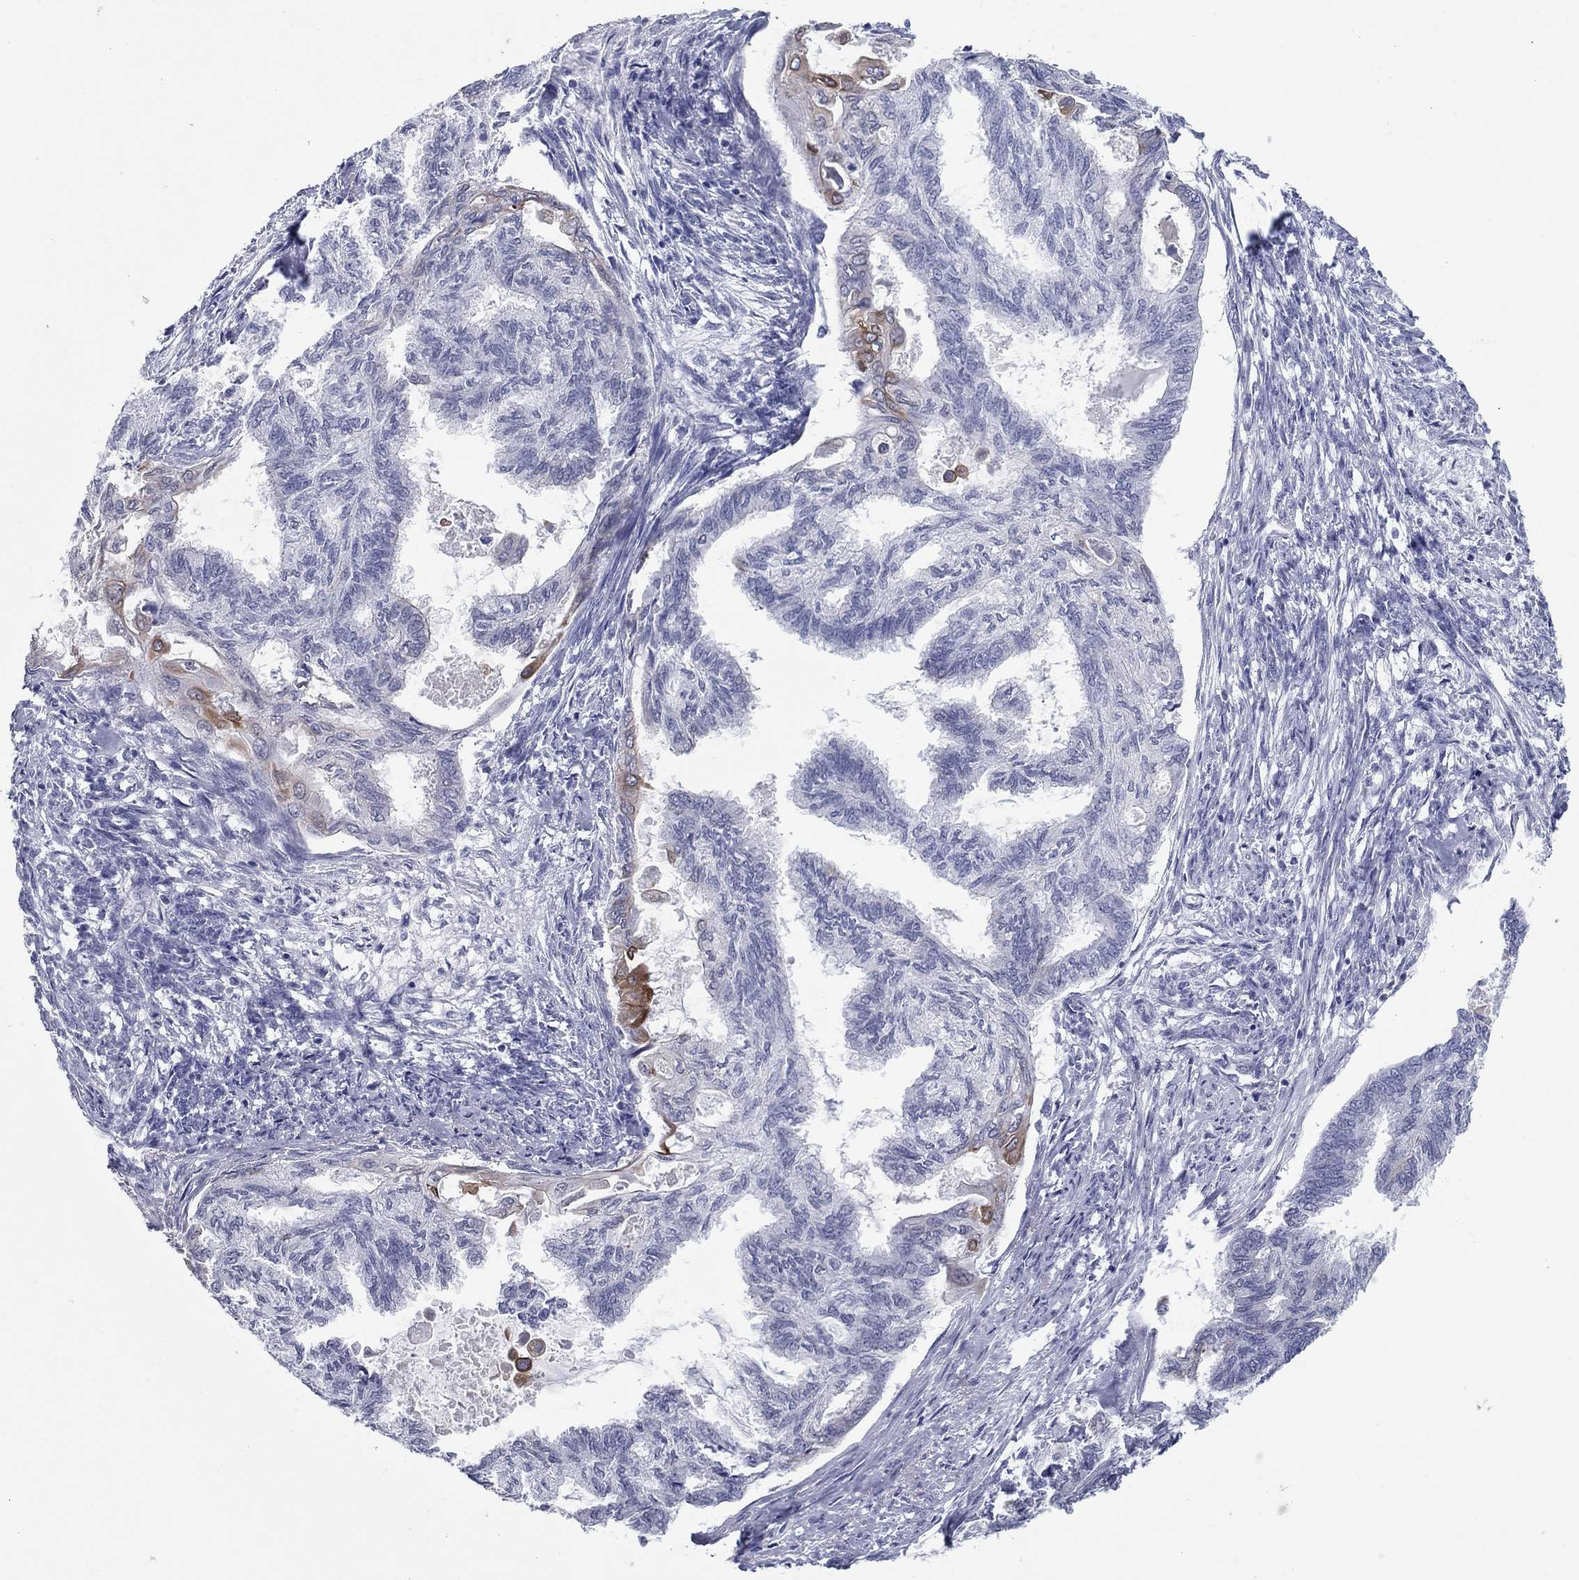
{"staining": {"intensity": "moderate", "quantity": "<25%", "location": "cytoplasmic/membranous"}, "tissue": "endometrial cancer", "cell_type": "Tumor cells", "image_type": "cancer", "snomed": [{"axis": "morphology", "description": "Adenocarcinoma, NOS"}, {"axis": "topography", "description": "Endometrium"}], "caption": "Approximately <25% of tumor cells in human endometrial cancer (adenocarcinoma) exhibit moderate cytoplasmic/membranous protein expression as visualized by brown immunohistochemical staining.", "gene": "KRT75", "patient": {"sex": "female", "age": 86}}